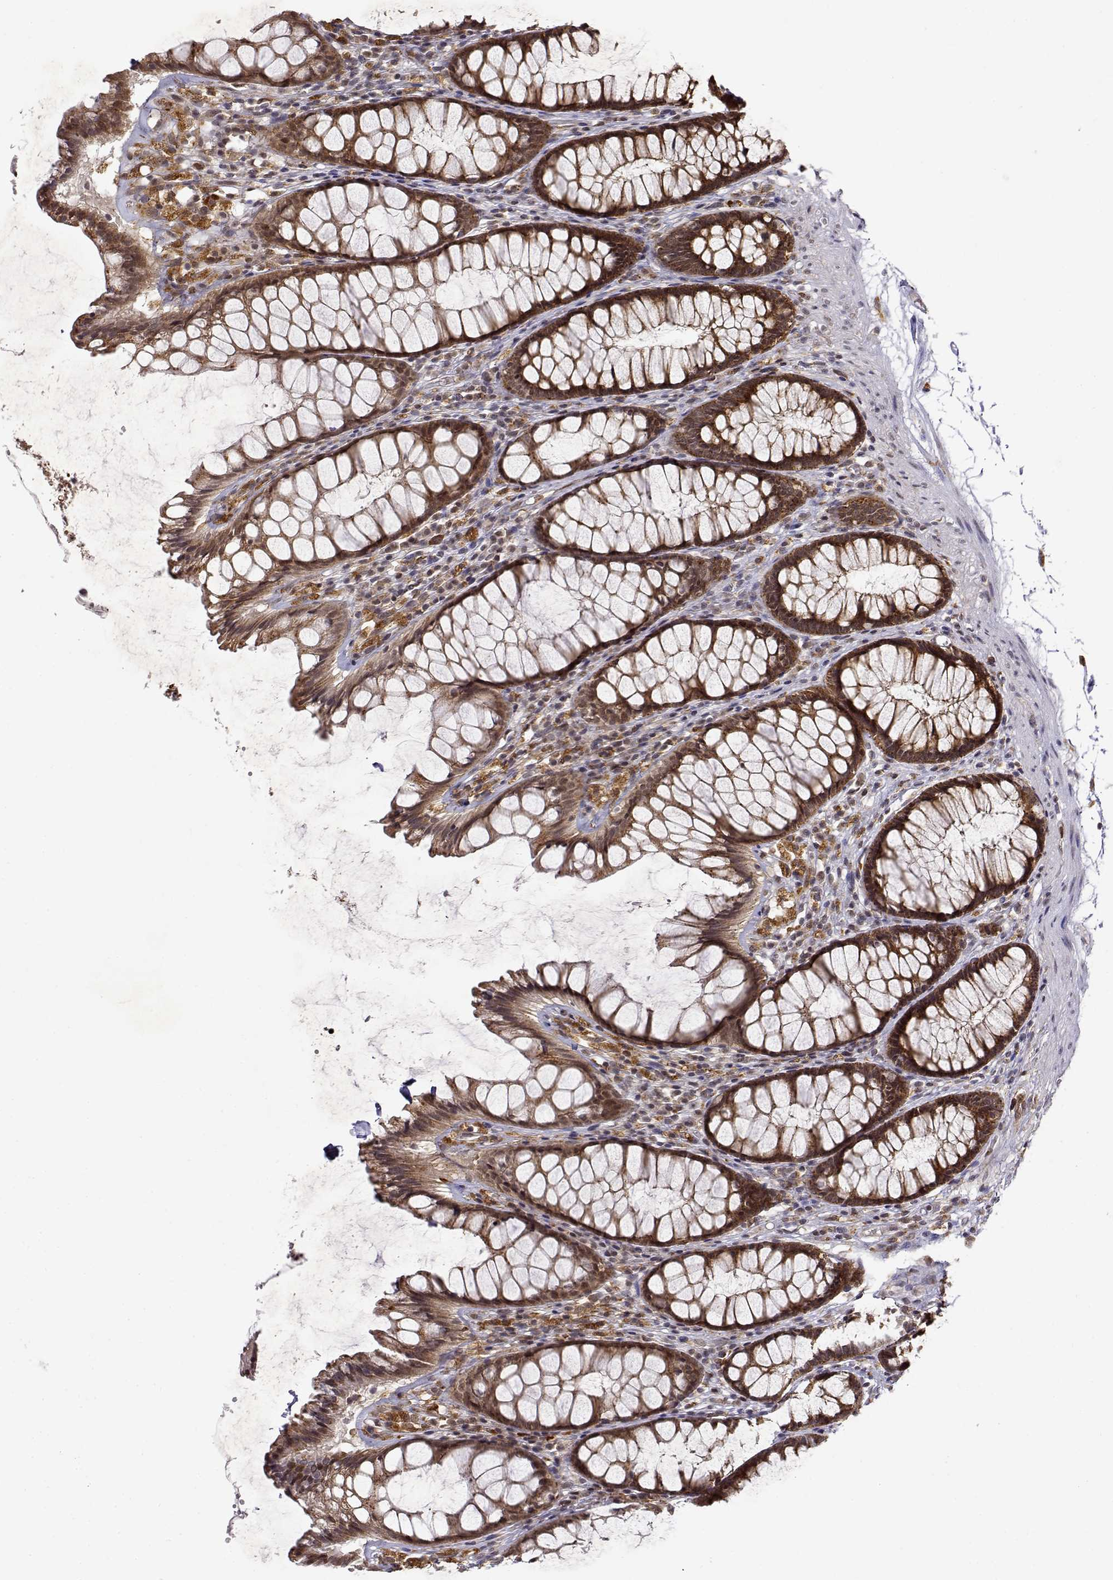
{"staining": {"intensity": "moderate", "quantity": ">75%", "location": "cytoplasmic/membranous"}, "tissue": "rectum", "cell_type": "Glandular cells", "image_type": "normal", "snomed": [{"axis": "morphology", "description": "Normal tissue, NOS"}, {"axis": "topography", "description": "Rectum"}], "caption": "IHC histopathology image of normal human rectum stained for a protein (brown), which shows medium levels of moderate cytoplasmic/membranous positivity in approximately >75% of glandular cells.", "gene": "RNF13", "patient": {"sex": "male", "age": 72}}